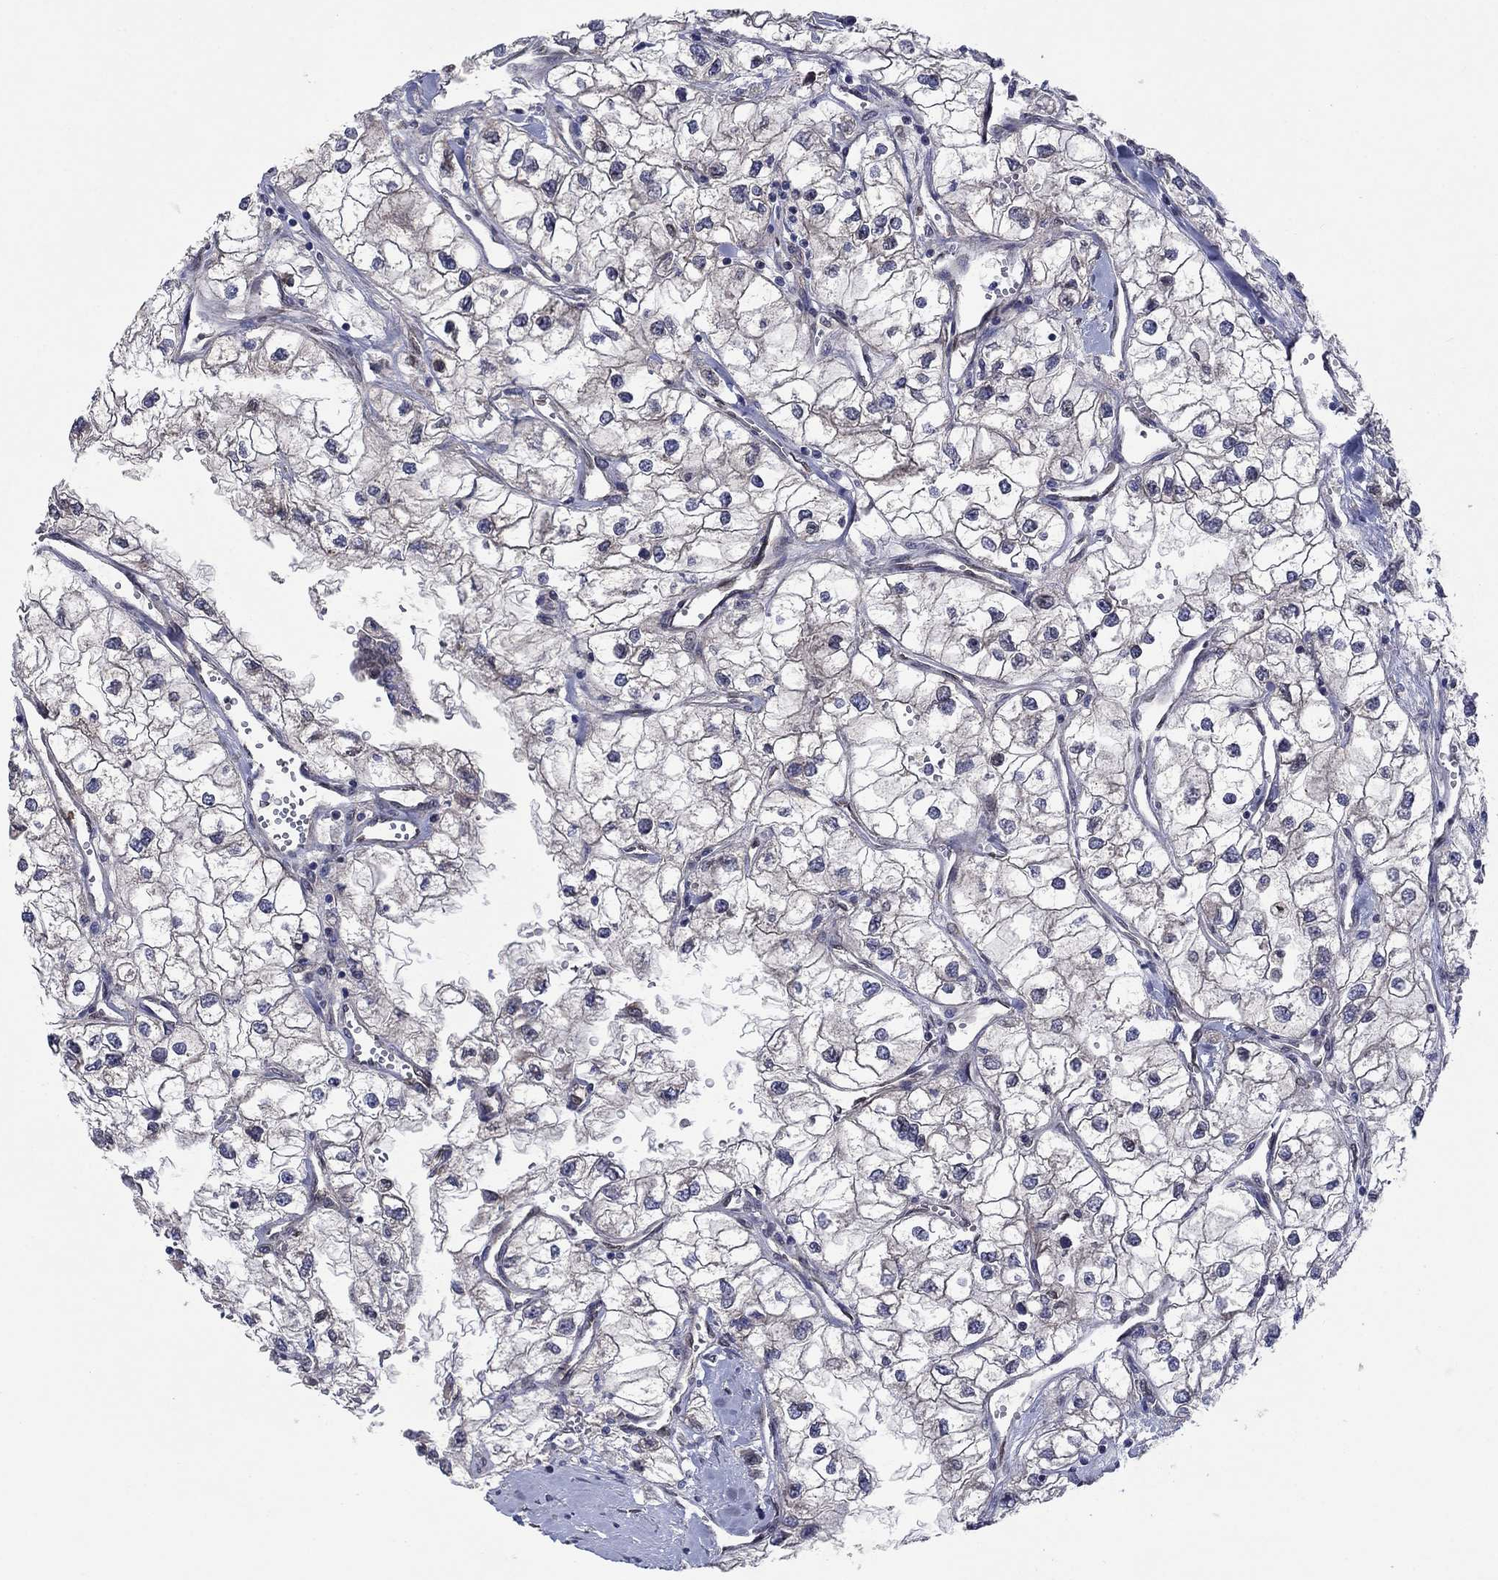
{"staining": {"intensity": "negative", "quantity": "none", "location": "none"}, "tissue": "renal cancer", "cell_type": "Tumor cells", "image_type": "cancer", "snomed": [{"axis": "morphology", "description": "Adenocarcinoma, NOS"}, {"axis": "topography", "description": "Kidney"}], "caption": "Immunohistochemistry (IHC) of renal cancer displays no positivity in tumor cells.", "gene": "EMC9", "patient": {"sex": "male", "age": 59}}